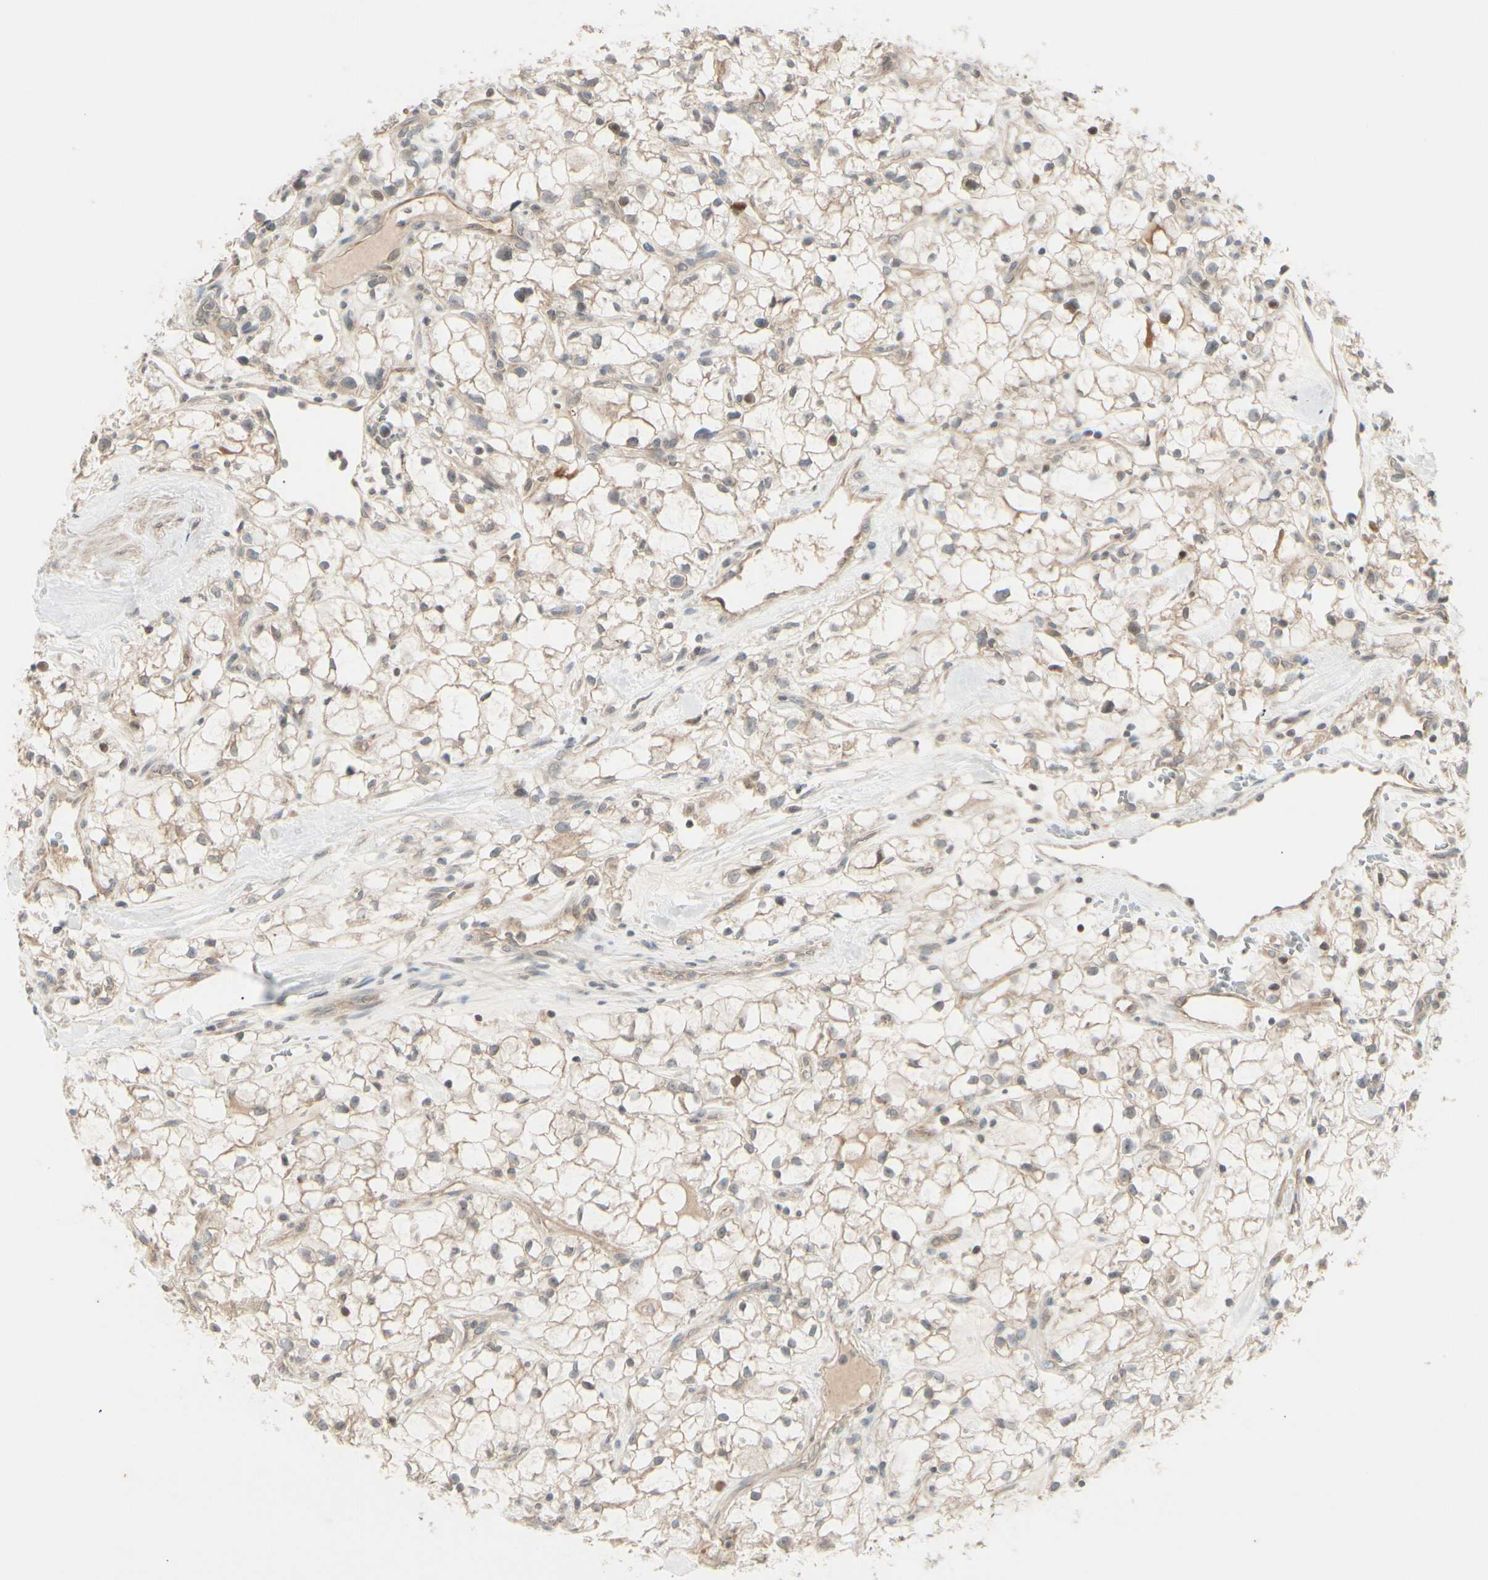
{"staining": {"intensity": "weak", "quantity": ">75%", "location": "cytoplasmic/membranous"}, "tissue": "renal cancer", "cell_type": "Tumor cells", "image_type": "cancer", "snomed": [{"axis": "morphology", "description": "Adenocarcinoma, NOS"}, {"axis": "topography", "description": "Kidney"}], "caption": "Immunohistochemical staining of human renal cancer (adenocarcinoma) exhibits low levels of weak cytoplasmic/membranous positivity in approximately >75% of tumor cells.", "gene": "FGF10", "patient": {"sex": "female", "age": 60}}